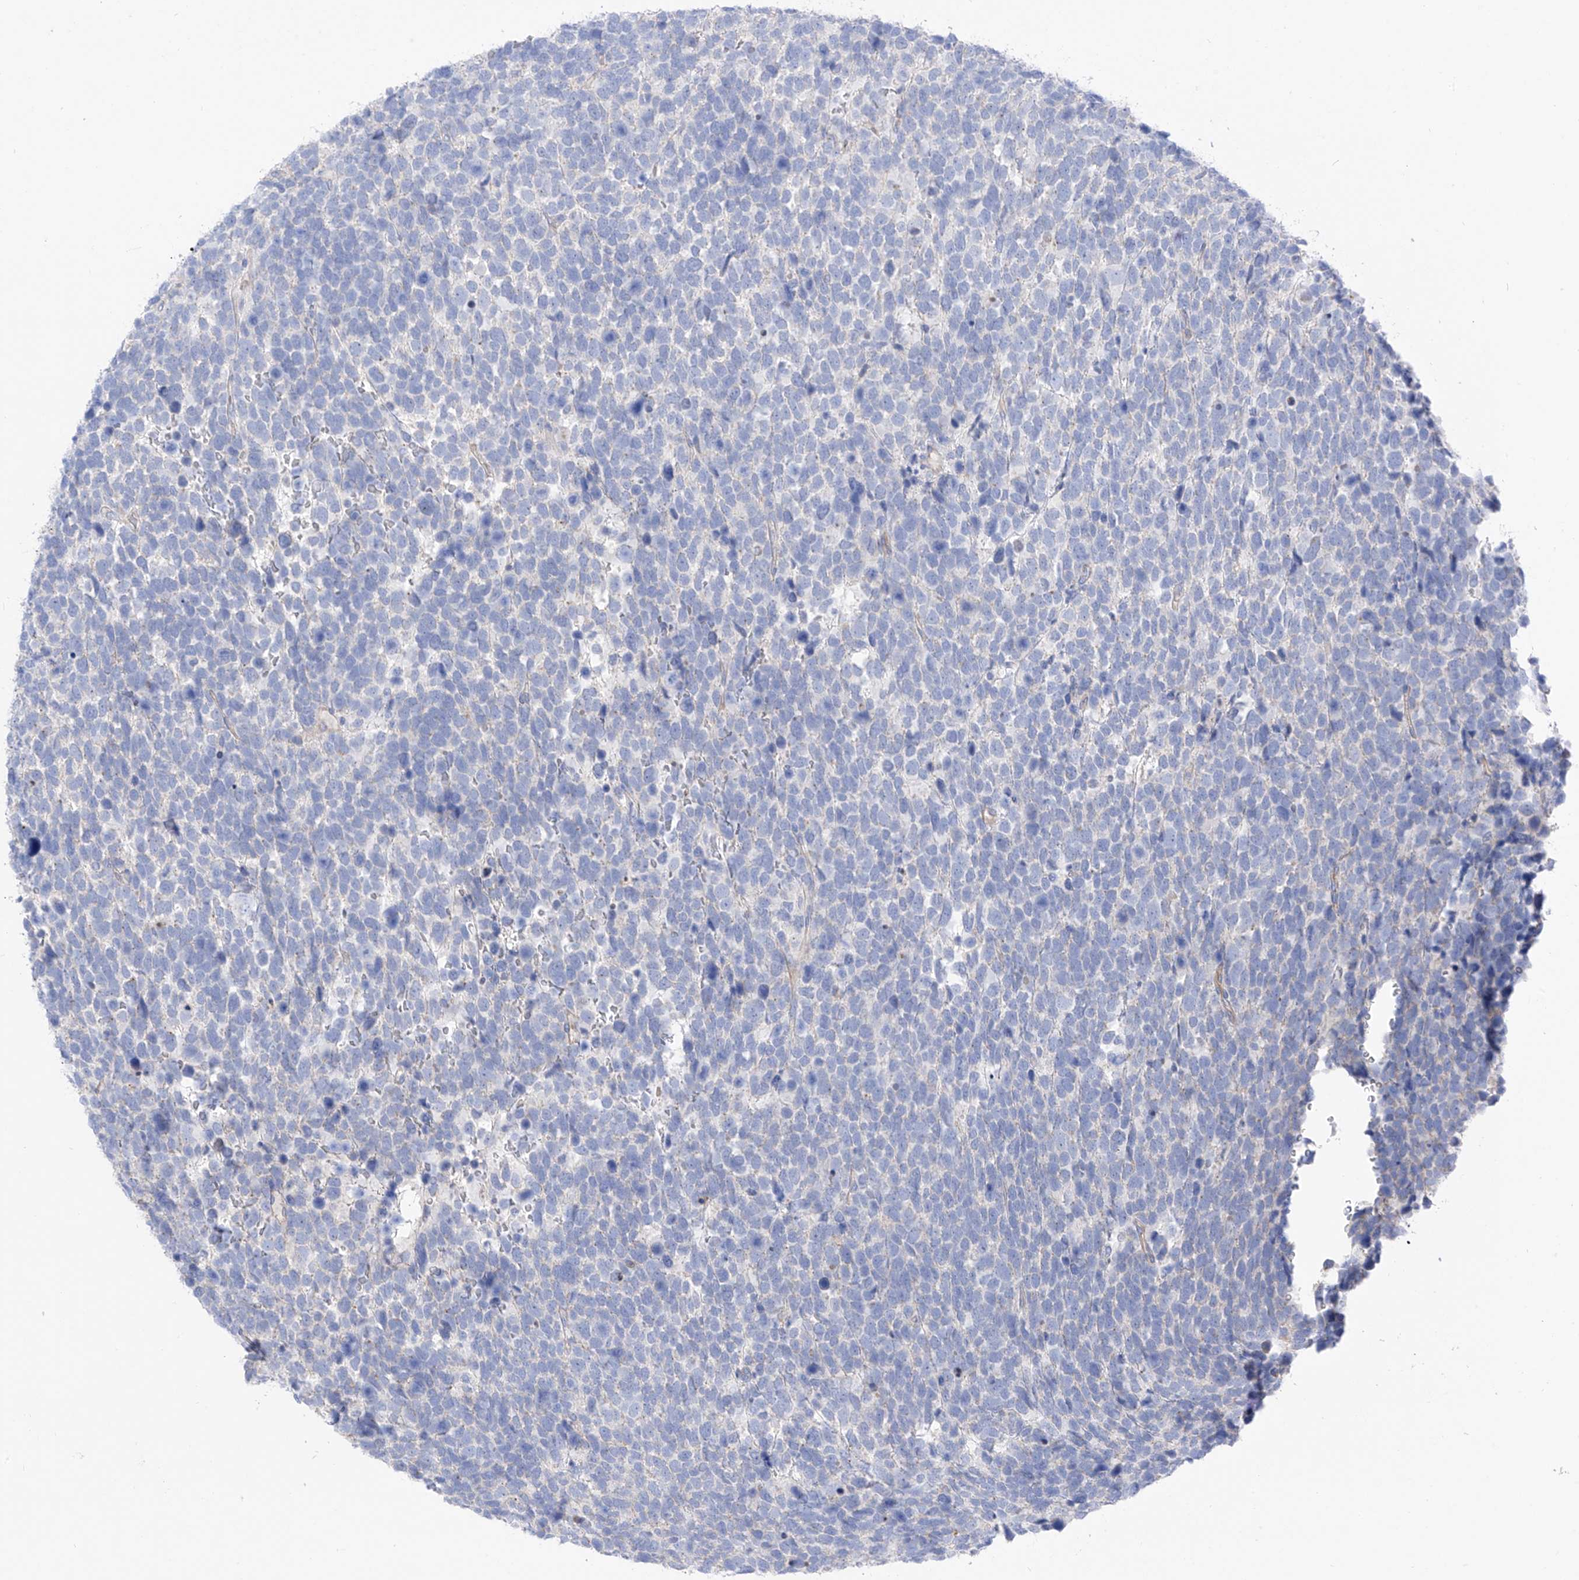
{"staining": {"intensity": "negative", "quantity": "none", "location": "none"}, "tissue": "urothelial cancer", "cell_type": "Tumor cells", "image_type": "cancer", "snomed": [{"axis": "morphology", "description": "Urothelial carcinoma, High grade"}, {"axis": "topography", "description": "Urinary bladder"}], "caption": "An IHC image of high-grade urothelial carcinoma is shown. There is no staining in tumor cells of high-grade urothelial carcinoma.", "gene": "ITGA9", "patient": {"sex": "female", "age": 82}}